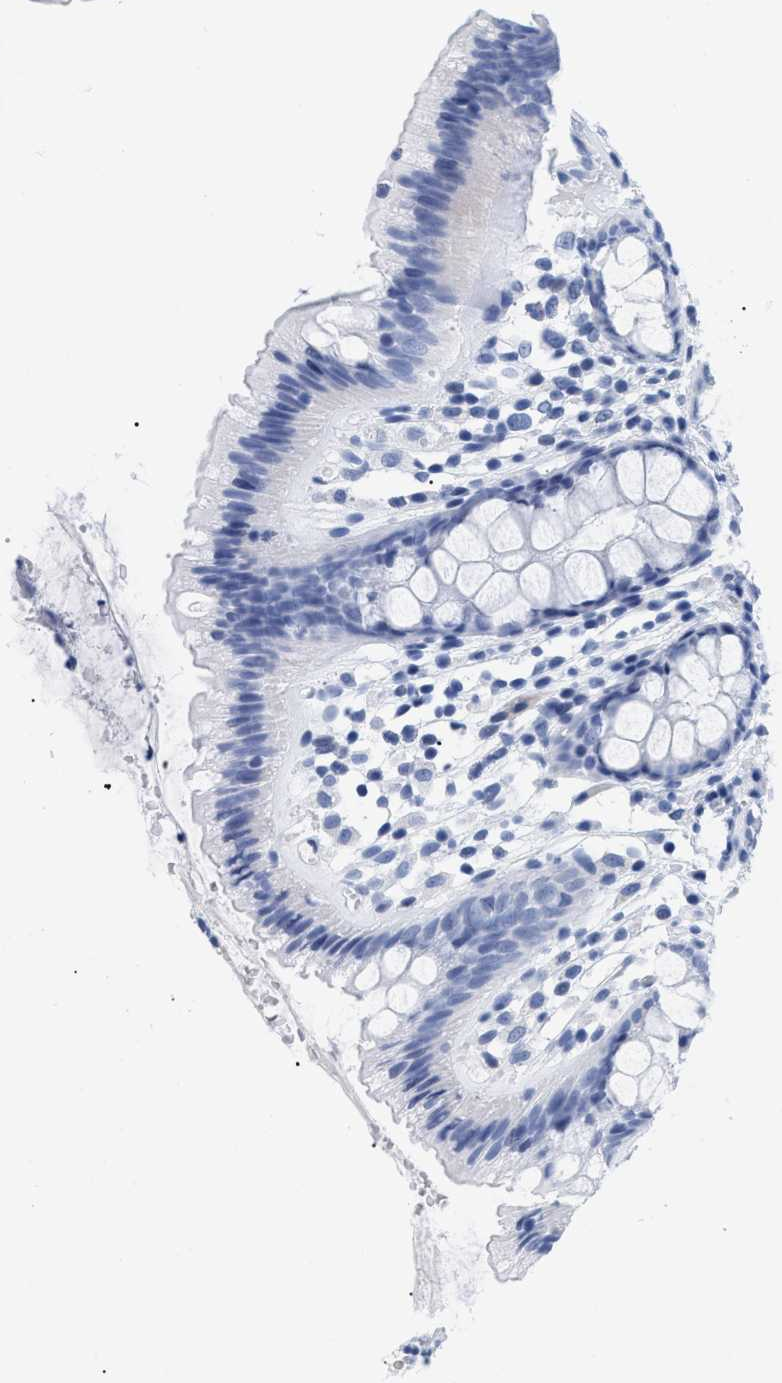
{"staining": {"intensity": "negative", "quantity": "none", "location": "none"}, "tissue": "colon", "cell_type": "Endothelial cells", "image_type": "normal", "snomed": [{"axis": "morphology", "description": "Normal tissue, NOS"}, {"axis": "topography", "description": "Colon"}], "caption": "Colon stained for a protein using immunohistochemistry reveals no staining endothelial cells.", "gene": "DUSP26", "patient": {"sex": "female", "age": 56}}